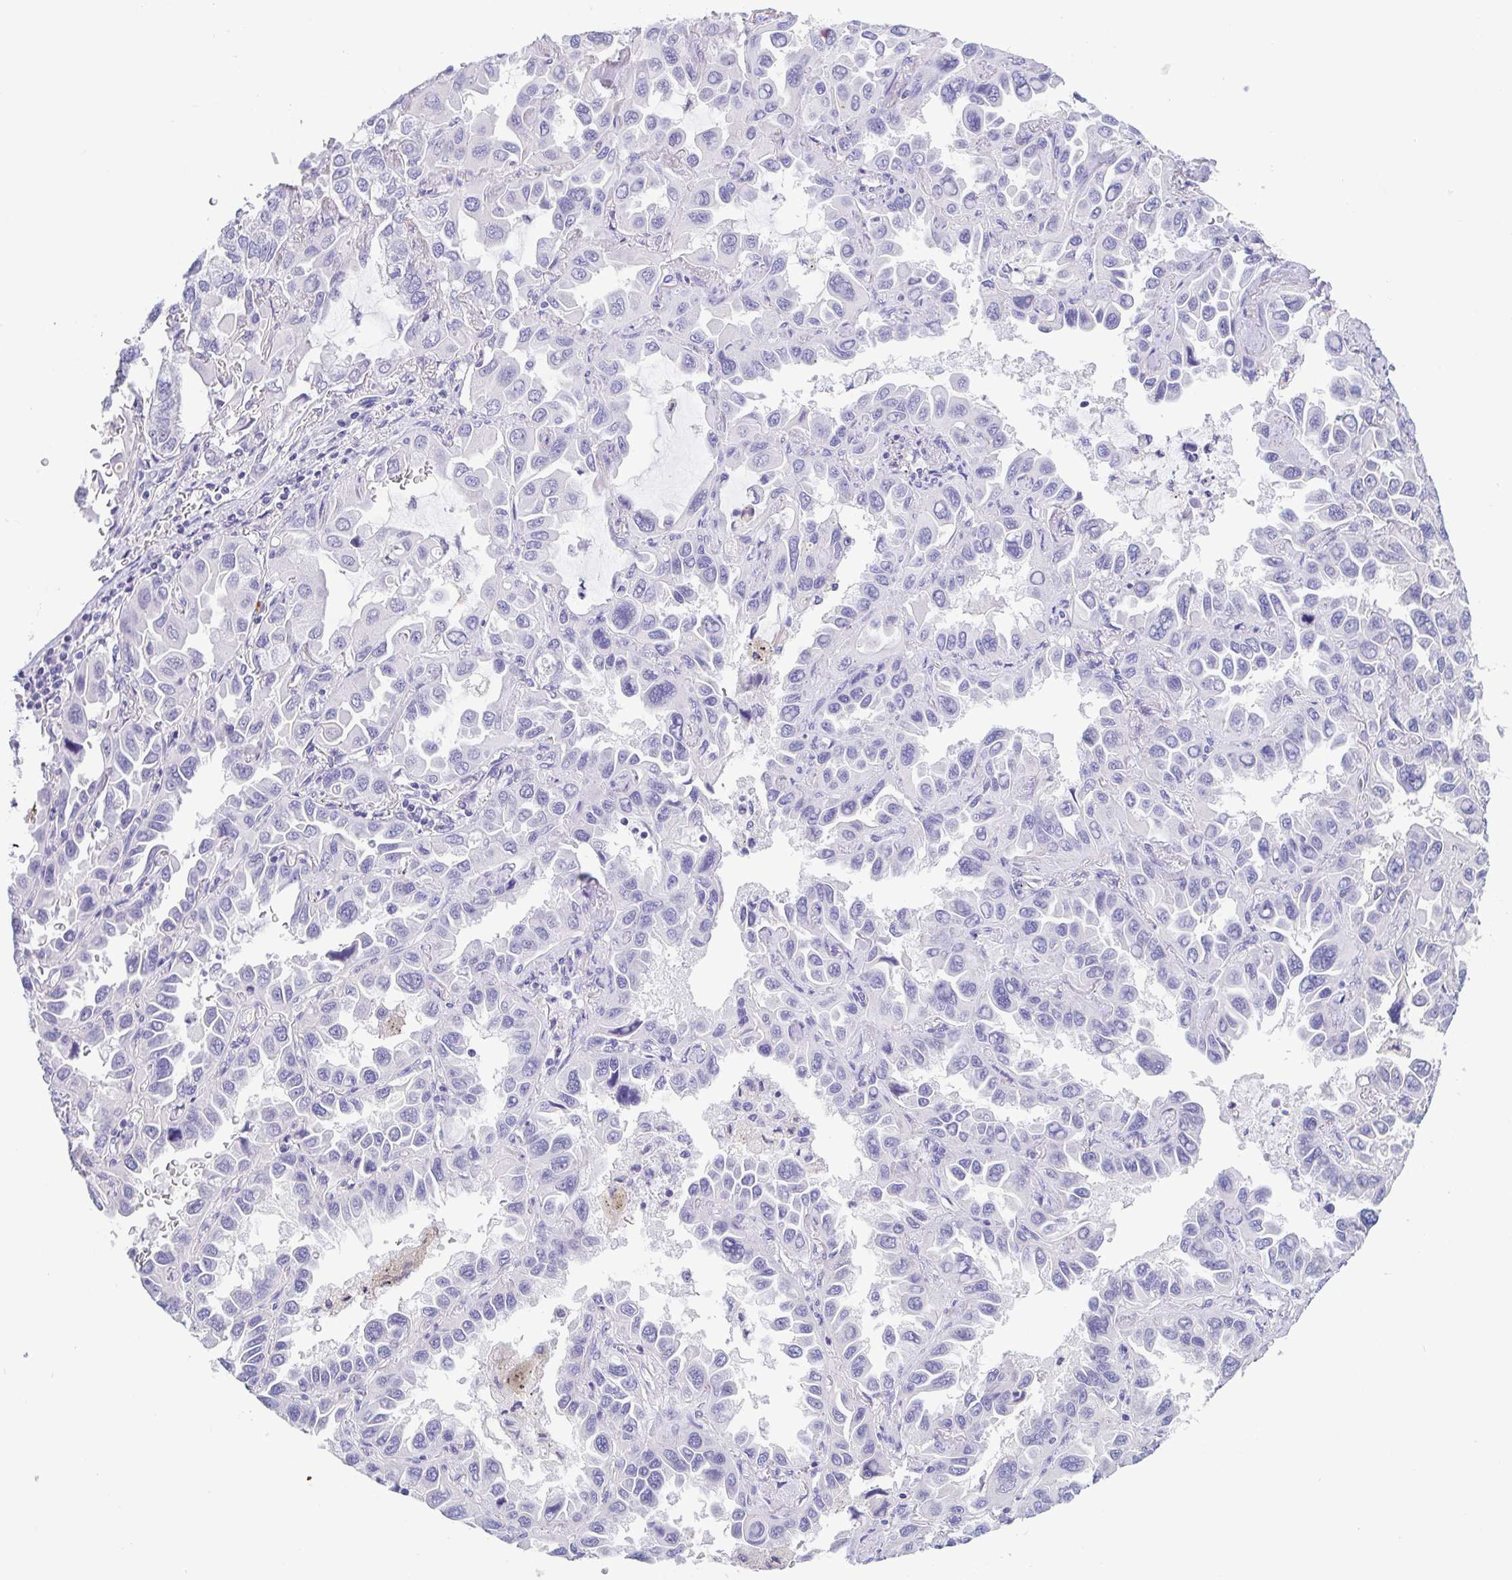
{"staining": {"intensity": "negative", "quantity": "none", "location": "none"}, "tissue": "lung cancer", "cell_type": "Tumor cells", "image_type": "cancer", "snomed": [{"axis": "morphology", "description": "Adenocarcinoma, NOS"}, {"axis": "topography", "description": "Lung"}], "caption": "An immunohistochemistry photomicrograph of lung cancer (adenocarcinoma) is shown. There is no staining in tumor cells of lung cancer (adenocarcinoma).", "gene": "TREH", "patient": {"sex": "male", "age": 64}}